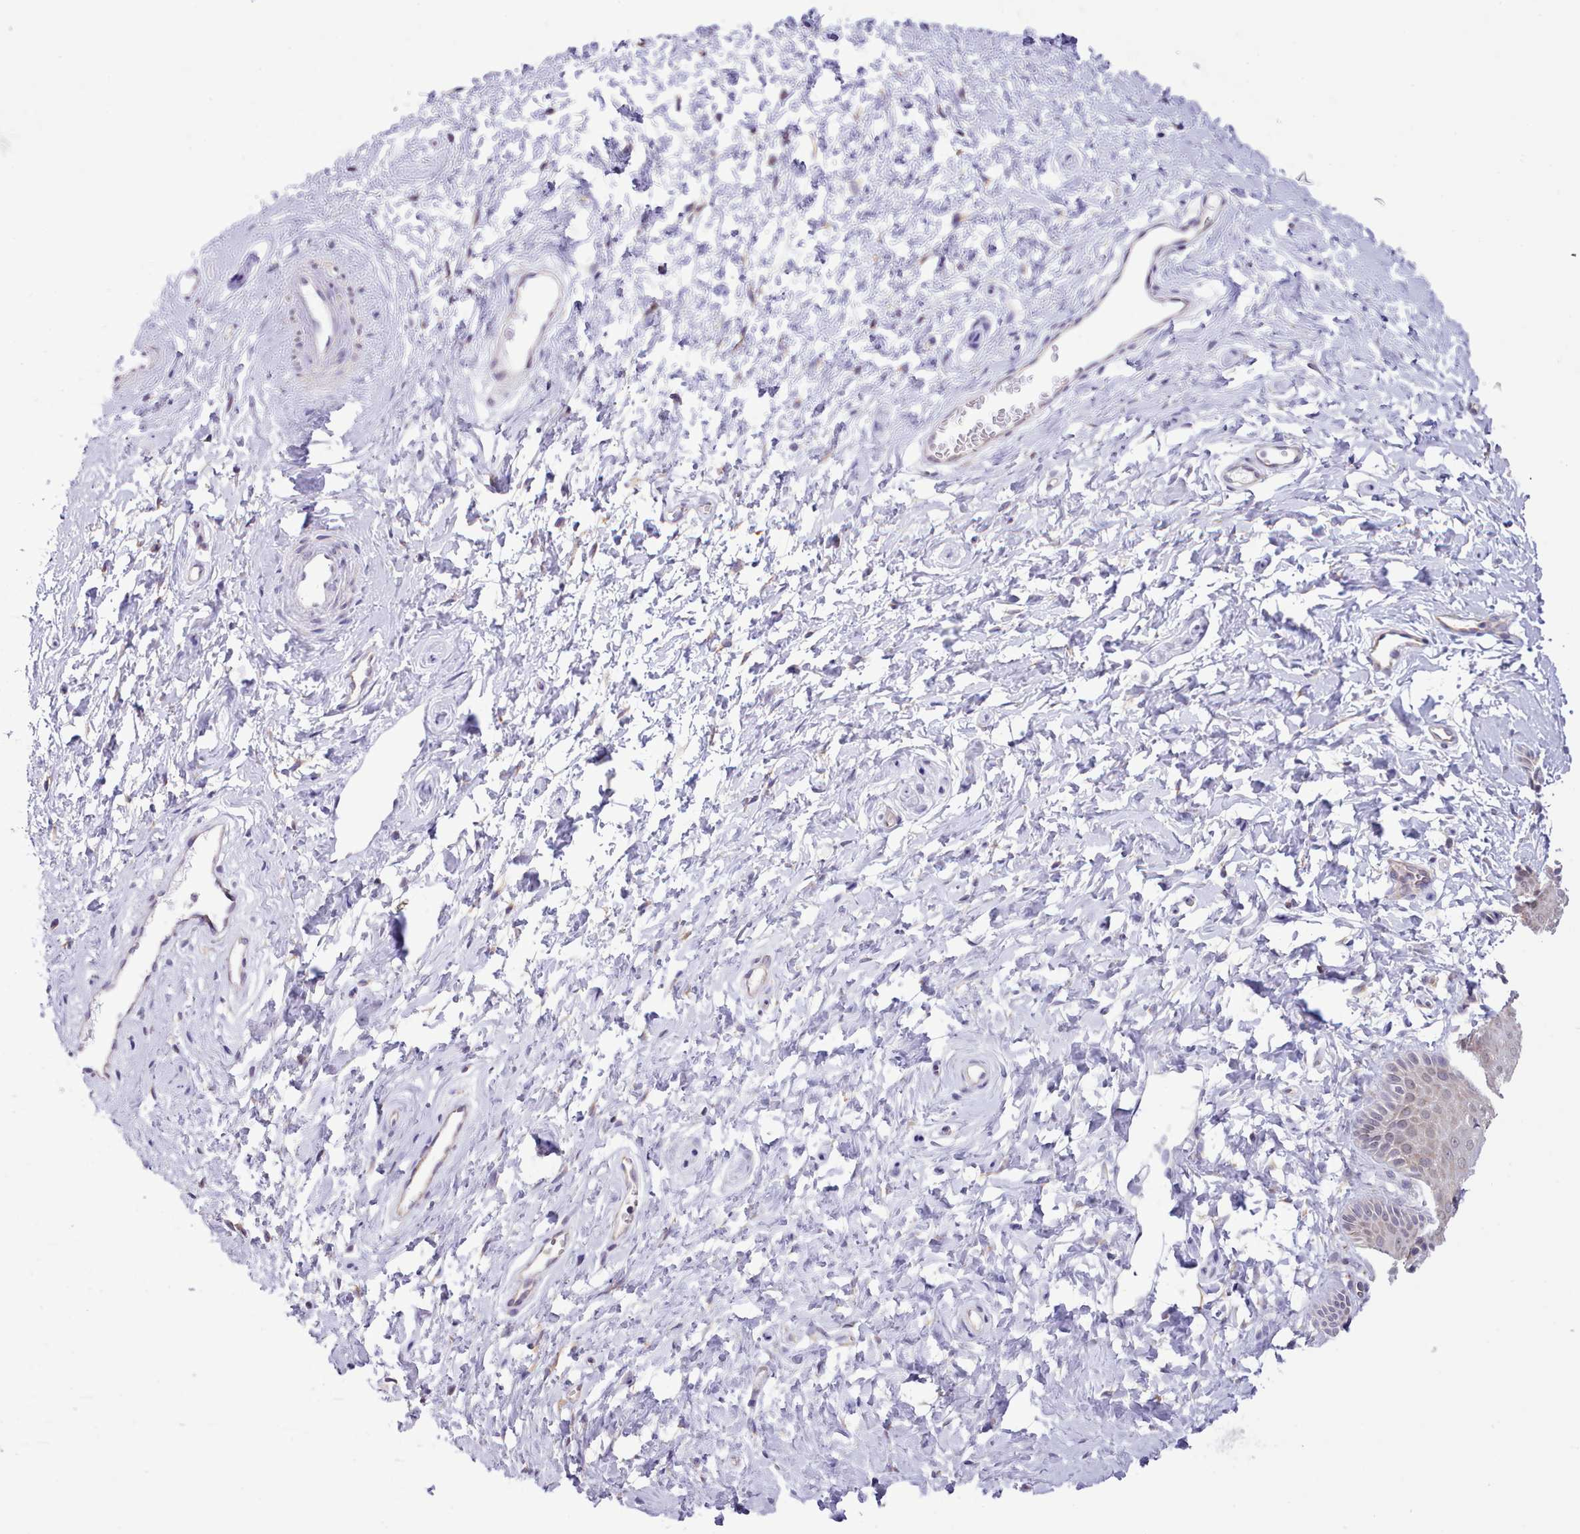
{"staining": {"intensity": "moderate", "quantity": "<25%", "location": "cytoplasmic/membranous"}, "tissue": "vagina", "cell_type": "Squamous epithelial cells", "image_type": "normal", "snomed": [{"axis": "morphology", "description": "Normal tissue, NOS"}, {"axis": "topography", "description": "Vagina"}, {"axis": "topography", "description": "Cervix"}], "caption": "Protein expression analysis of benign vagina displays moderate cytoplasmic/membranous staining in approximately <25% of squamous epithelial cells. The protein is stained brown, and the nuclei are stained in blue (DAB (3,3'-diaminobenzidine) IHC with brightfield microscopy, high magnification).", "gene": "SEC61B", "patient": {"sex": "female", "age": 40}}